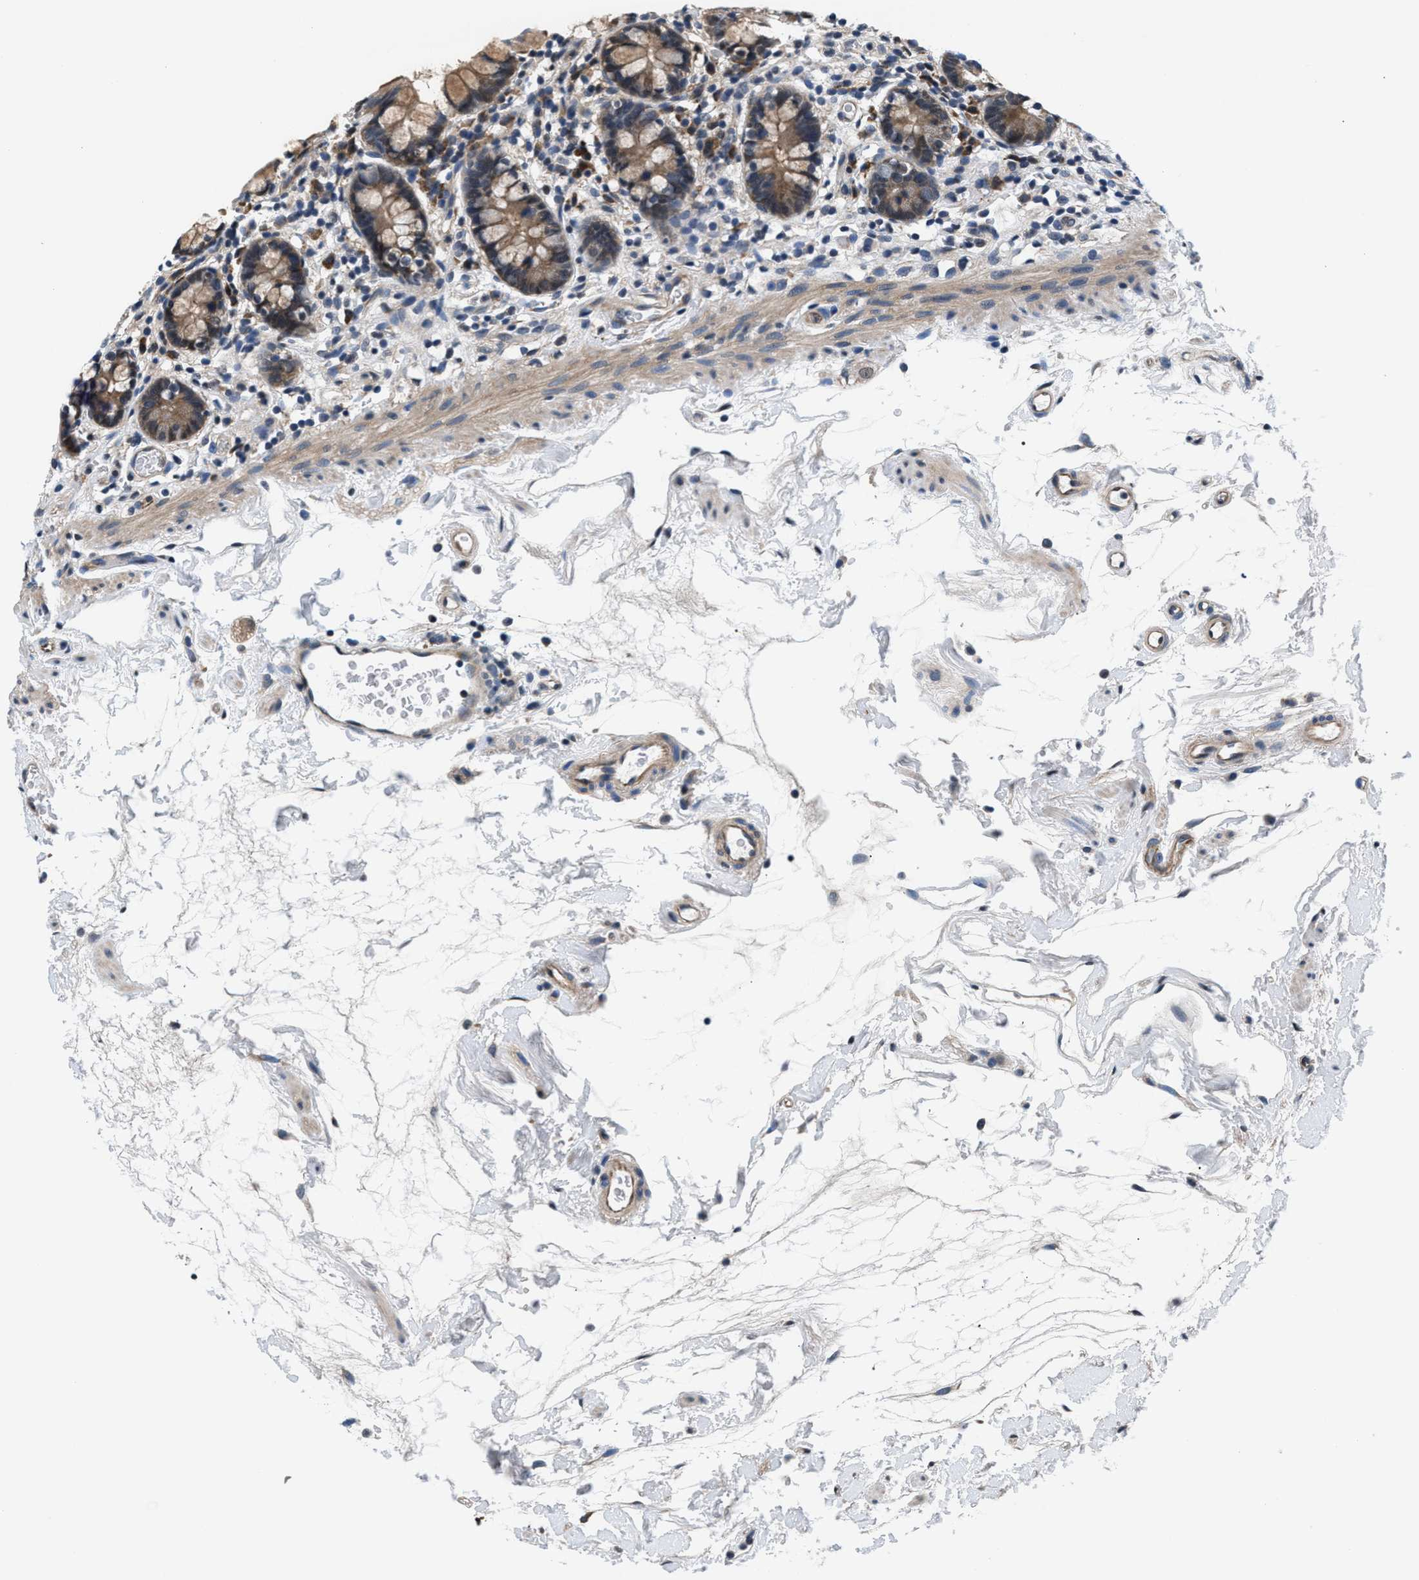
{"staining": {"intensity": "moderate", "quantity": ">75%", "location": "cytoplasmic/membranous"}, "tissue": "small intestine", "cell_type": "Glandular cells", "image_type": "normal", "snomed": [{"axis": "morphology", "description": "Normal tissue, NOS"}, {"axis": "topography", "description": "Small intestine"}], "caption": "A high-resolution histopathology image shows immunohistochemistry staining of unremarkable small intestine, which shows moderate cytoplasmic/membranous expression in approximately >75% of glandular cells. The protein of interest is shown in brown color, while the nuclei are stained blue.", "gene": "PRPSAP2", "patient": {"sex": "female", "age": 84}}